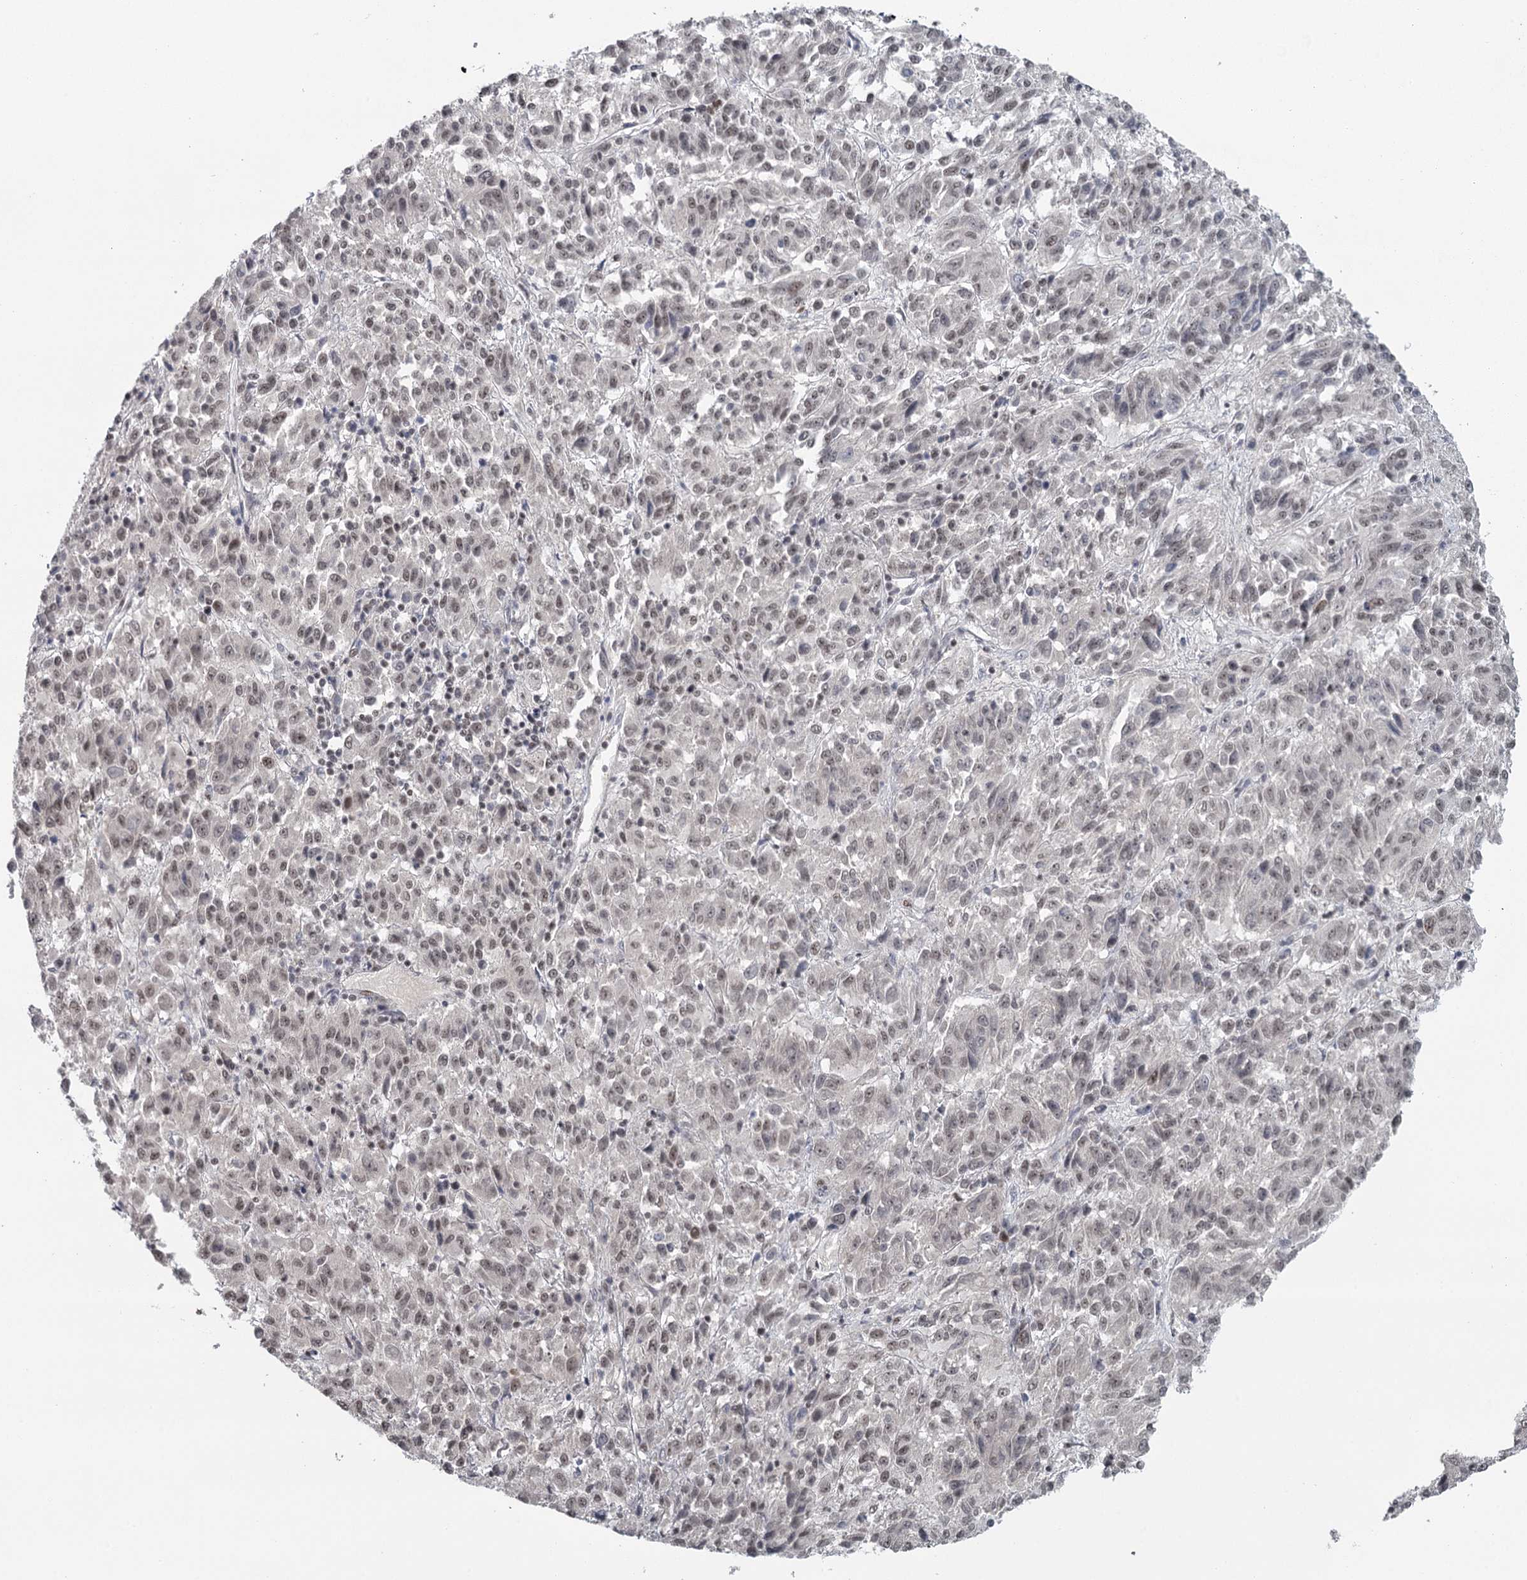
{"staining": {"intensity": "weak", "quantity": ">75%", "location": "nuclear"}, "tissue": "melanoma", "cell_type": "Tumor cells", "image_type": "cancer", "snomed": [{"axis": "morphology", "description": "Malignant melanoma, Metastatic site"}, {"axis": "topography", "description": "Lung"}], "caption": "Immunohistochemistry of melanoma displays low levels of weak nuclear positivity in approximately >75% of tumor cells.", "gene": "FAM13C", "patient": {"sex": "male", "age": 64}}